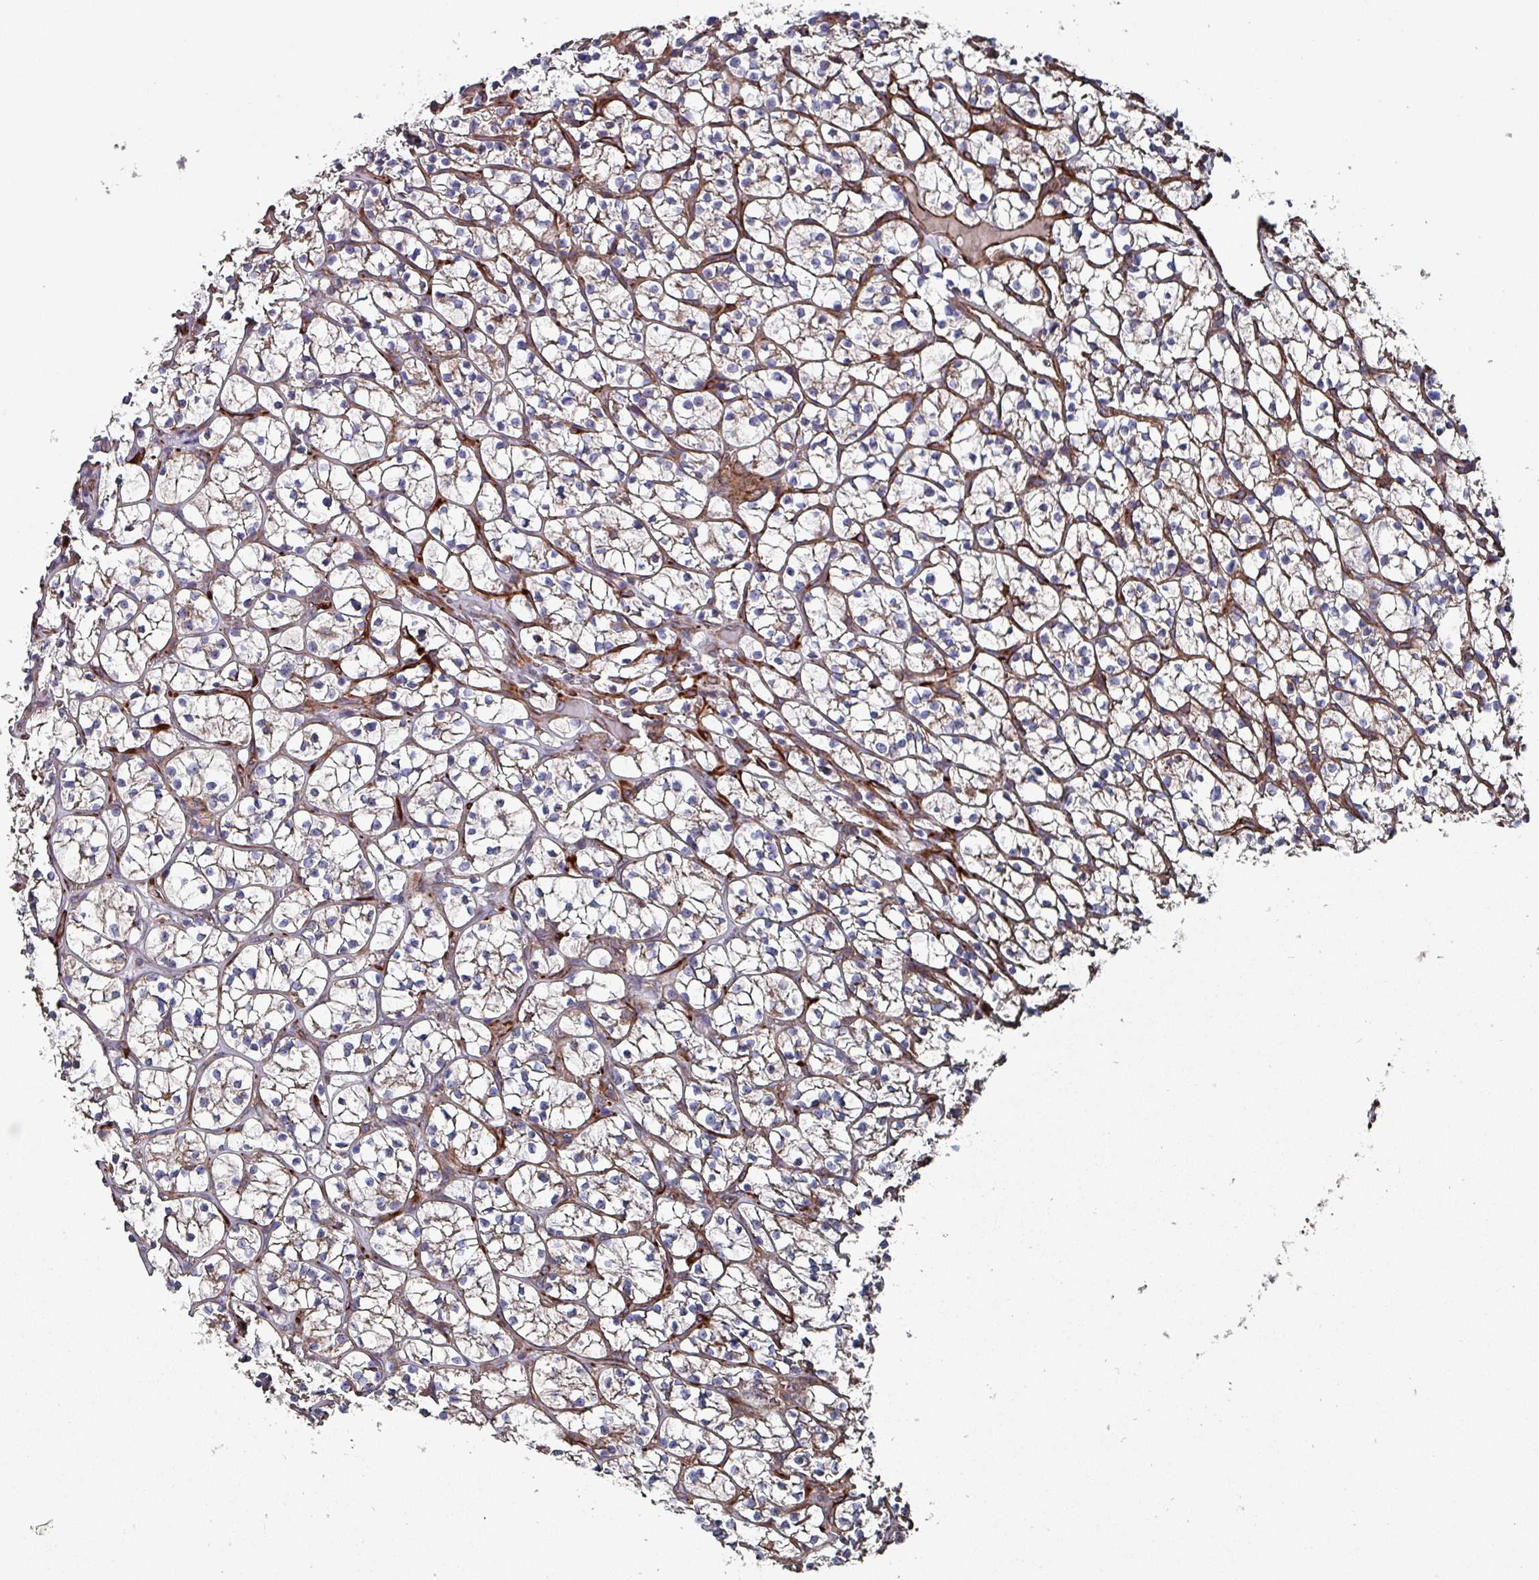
{"staining": {"intensity": "weak", "quantity": "<25%", "location": "cytoplasmic/membranous"}, "tissue": "renal cancer", "cell_type": "Tumor cells", "image_type": "cancer", "snomed": [{"axis": "morphology", "description": "Adenocarcinoma, NOS"}, {"axis": "topography", "description": "Kidney"}], "caption": "The micrograph reveals no staining of tumor cells in renal cancer. Brightfield microscopy of immunohistochemistry stained with DAB (brown) and hematoxylin (blue), captured at high magnification.", "gene": "ANO10", "patient": {"sex": "female", "age": 64}}